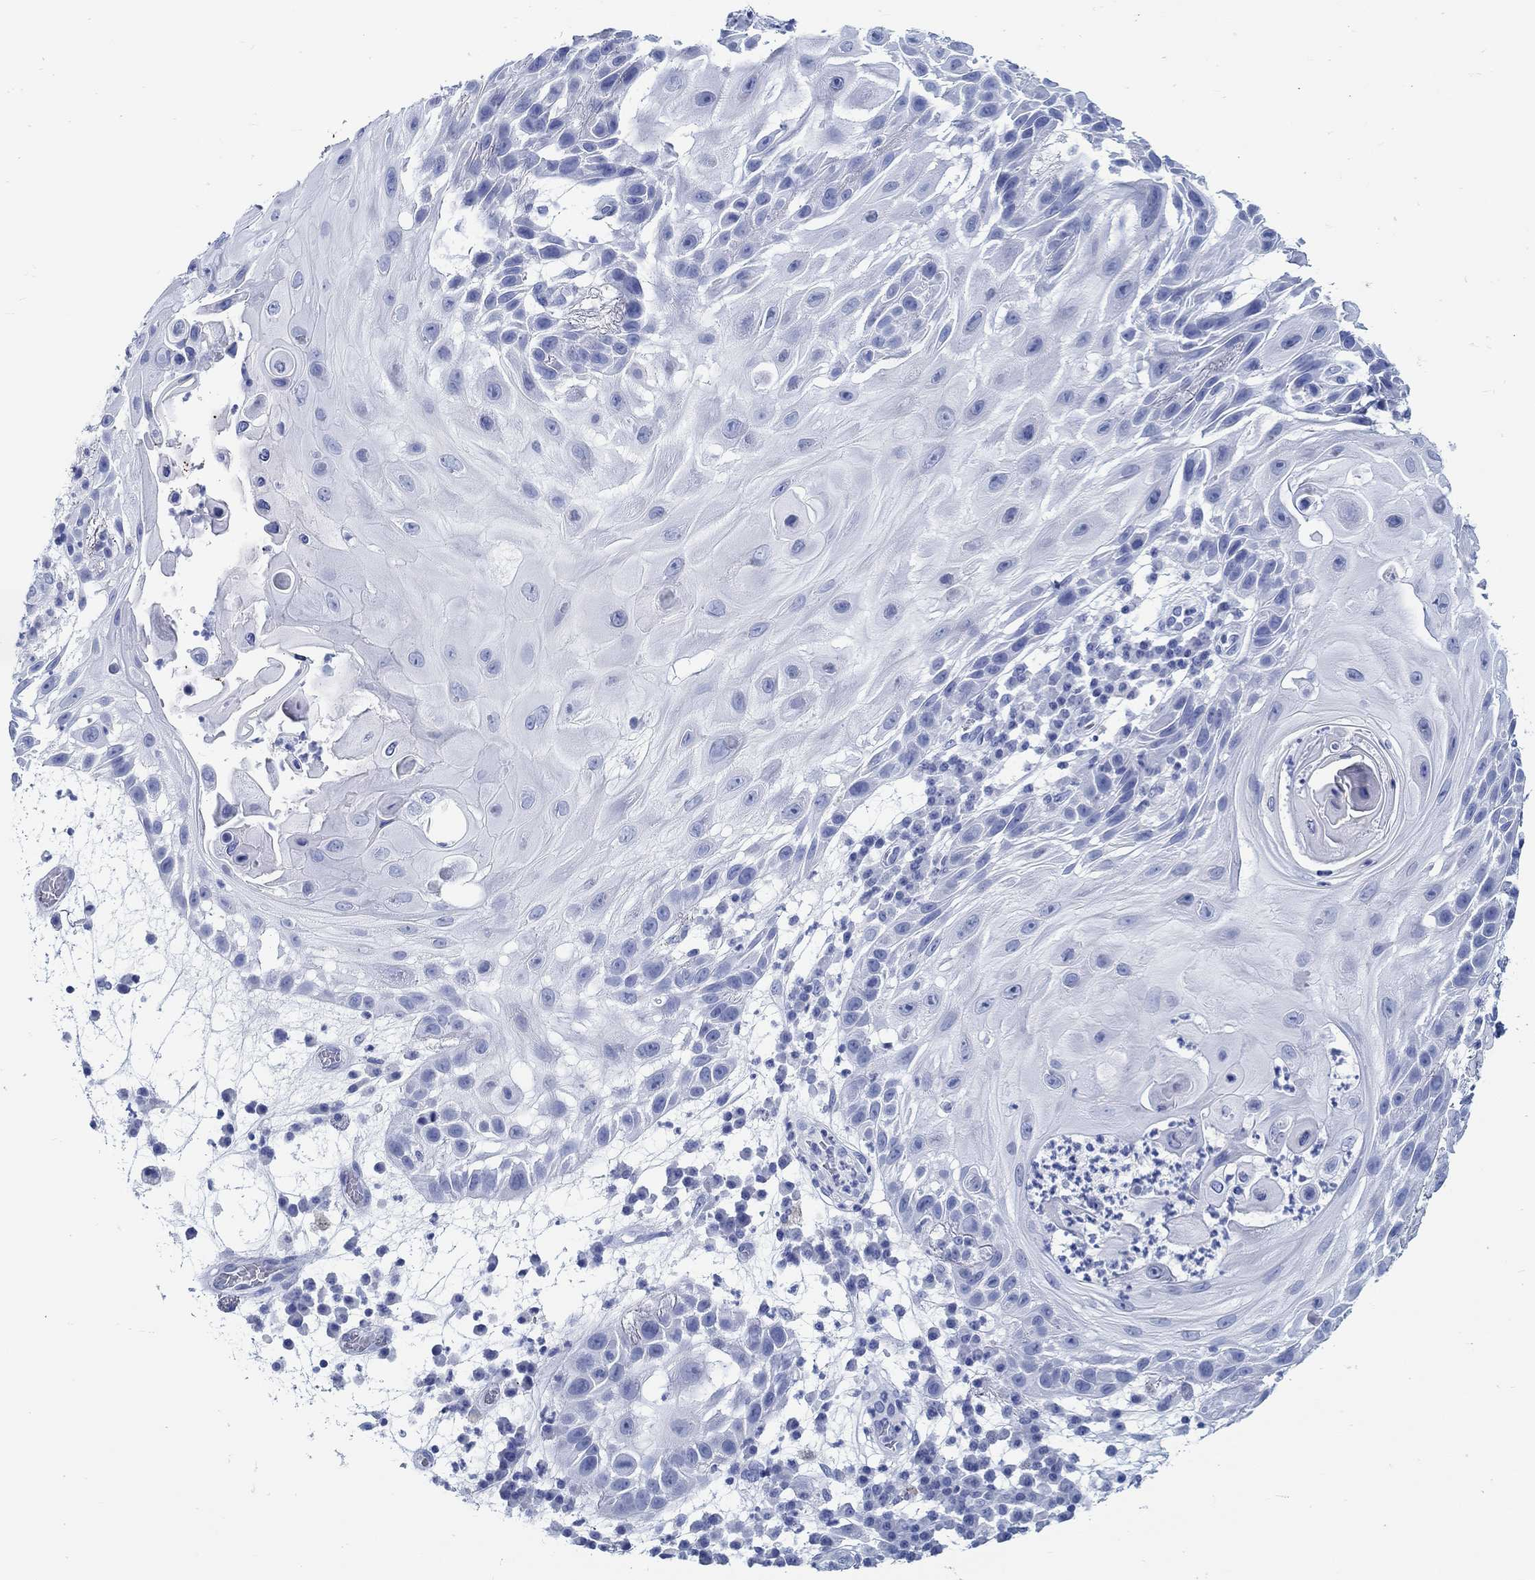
{"staining": {"intensity": "negative", "quantity": "none", "location": "none"}, "tissue": "skin cancer", "cell_type": "Tumor cells", "image_type": "cancer", "snomed": [{"axis": "morphology", "description": "Normal tissue, NOS"}, {"axis": "morphology", "description": "Squamous cell carcinoma, NOS"}, {"axis": "topography", "description": "Skin"}], "caption": "Squamous cell carcinoma (skin) stained for a protein using immunohistochemistry reveals no expression tumor cells.", "gene": "RD3L", "patient": {"sex": "male", "age": 79}}